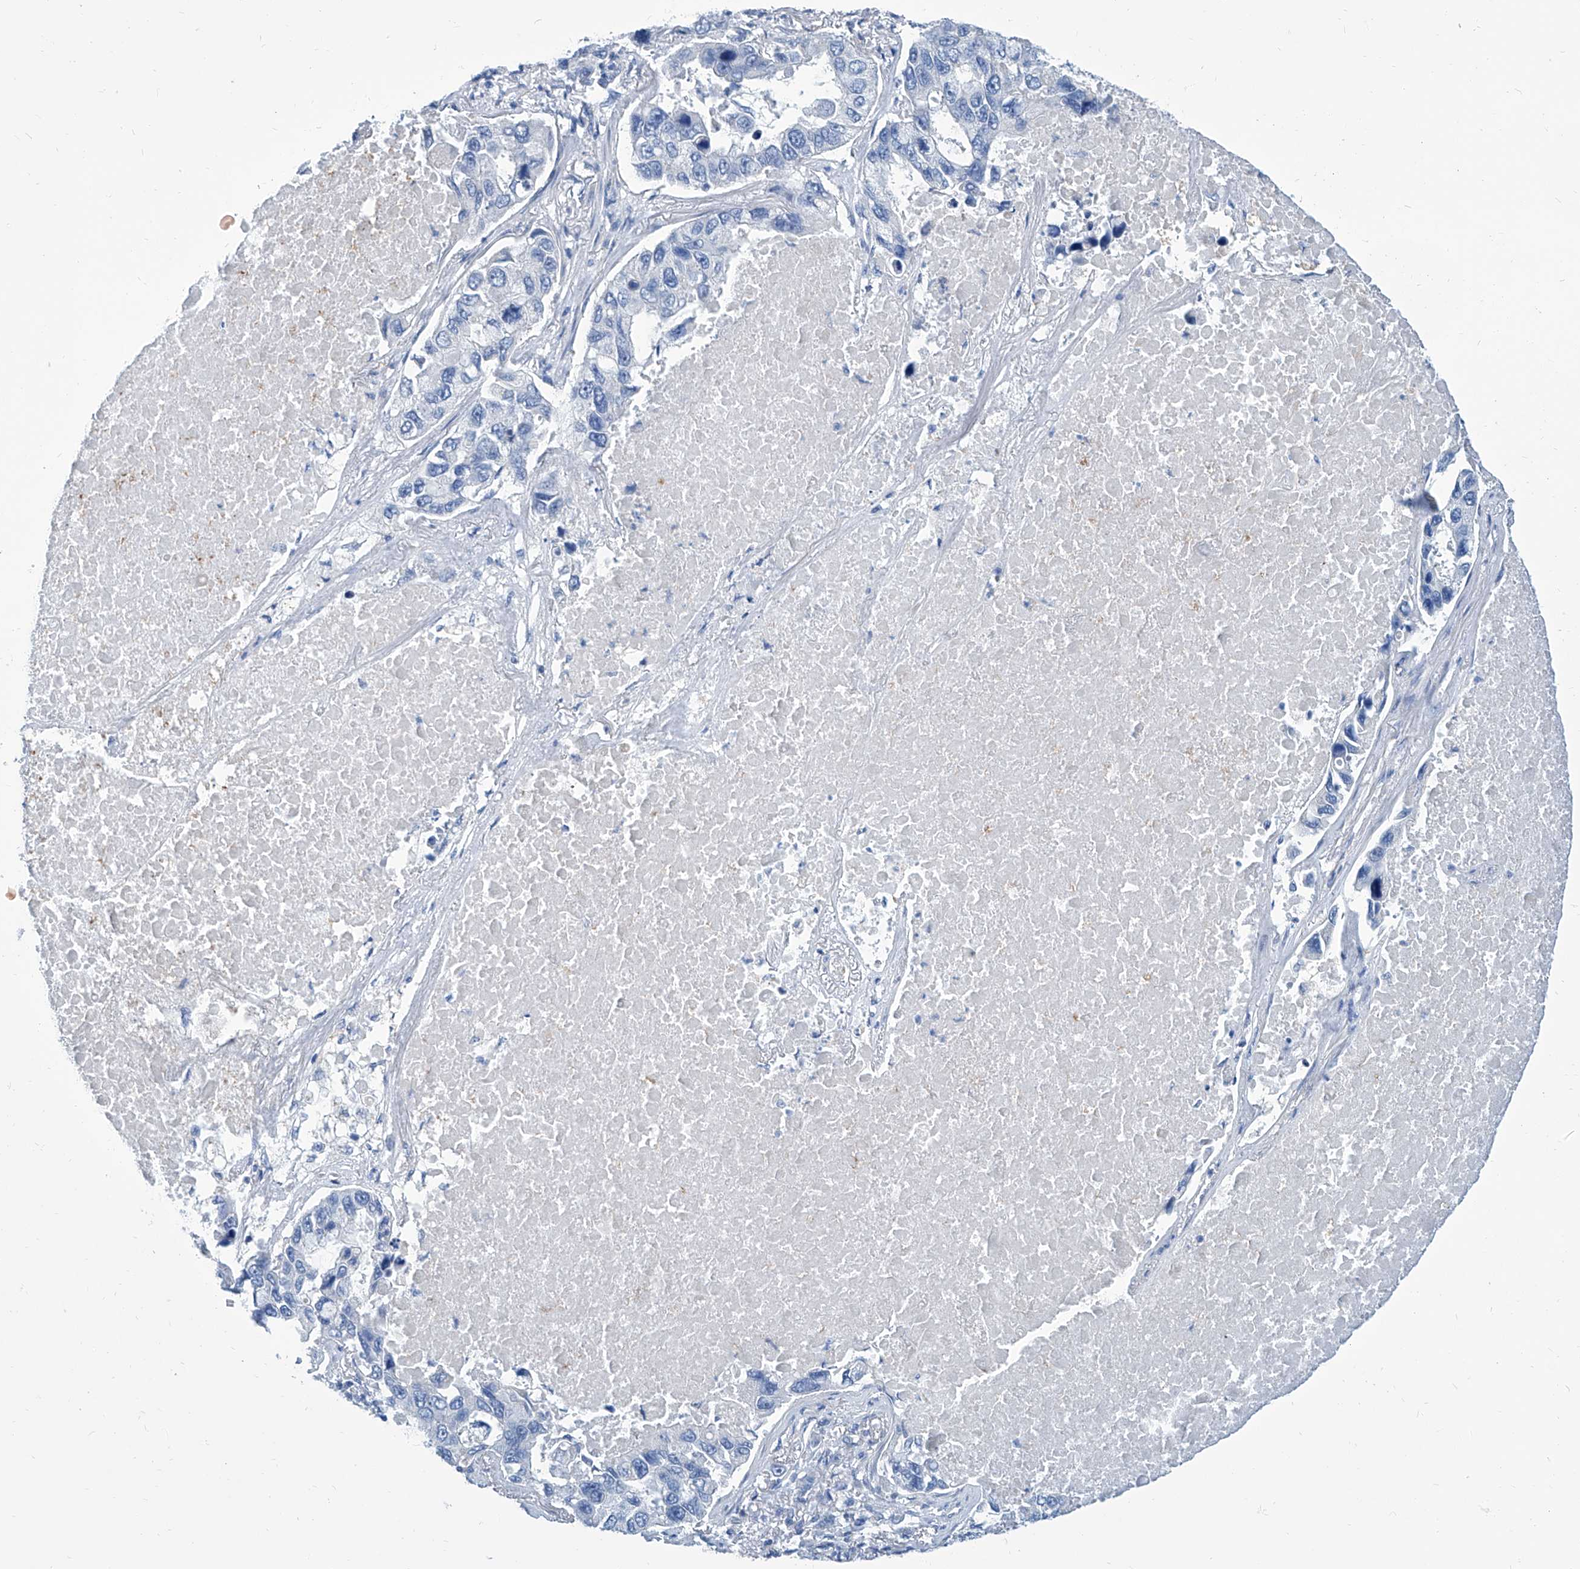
{"staining": {"intensity": "negative", "quantity": "none", "location": "none"}, "tissue": "lung cancer", "cell_type": "Tumor cells", "image_type": "cancer", "snomed": [{"axis": "morphology", "description": "Adenocarcinoma, NOS"}, {"axis": "topography", "description": "Lung"}], "caption": "IHC of human lung cancer exhibits no staining in tumor cells.", "gene": "ZNF519", "patient": {"sex": "male", "age": 64}}